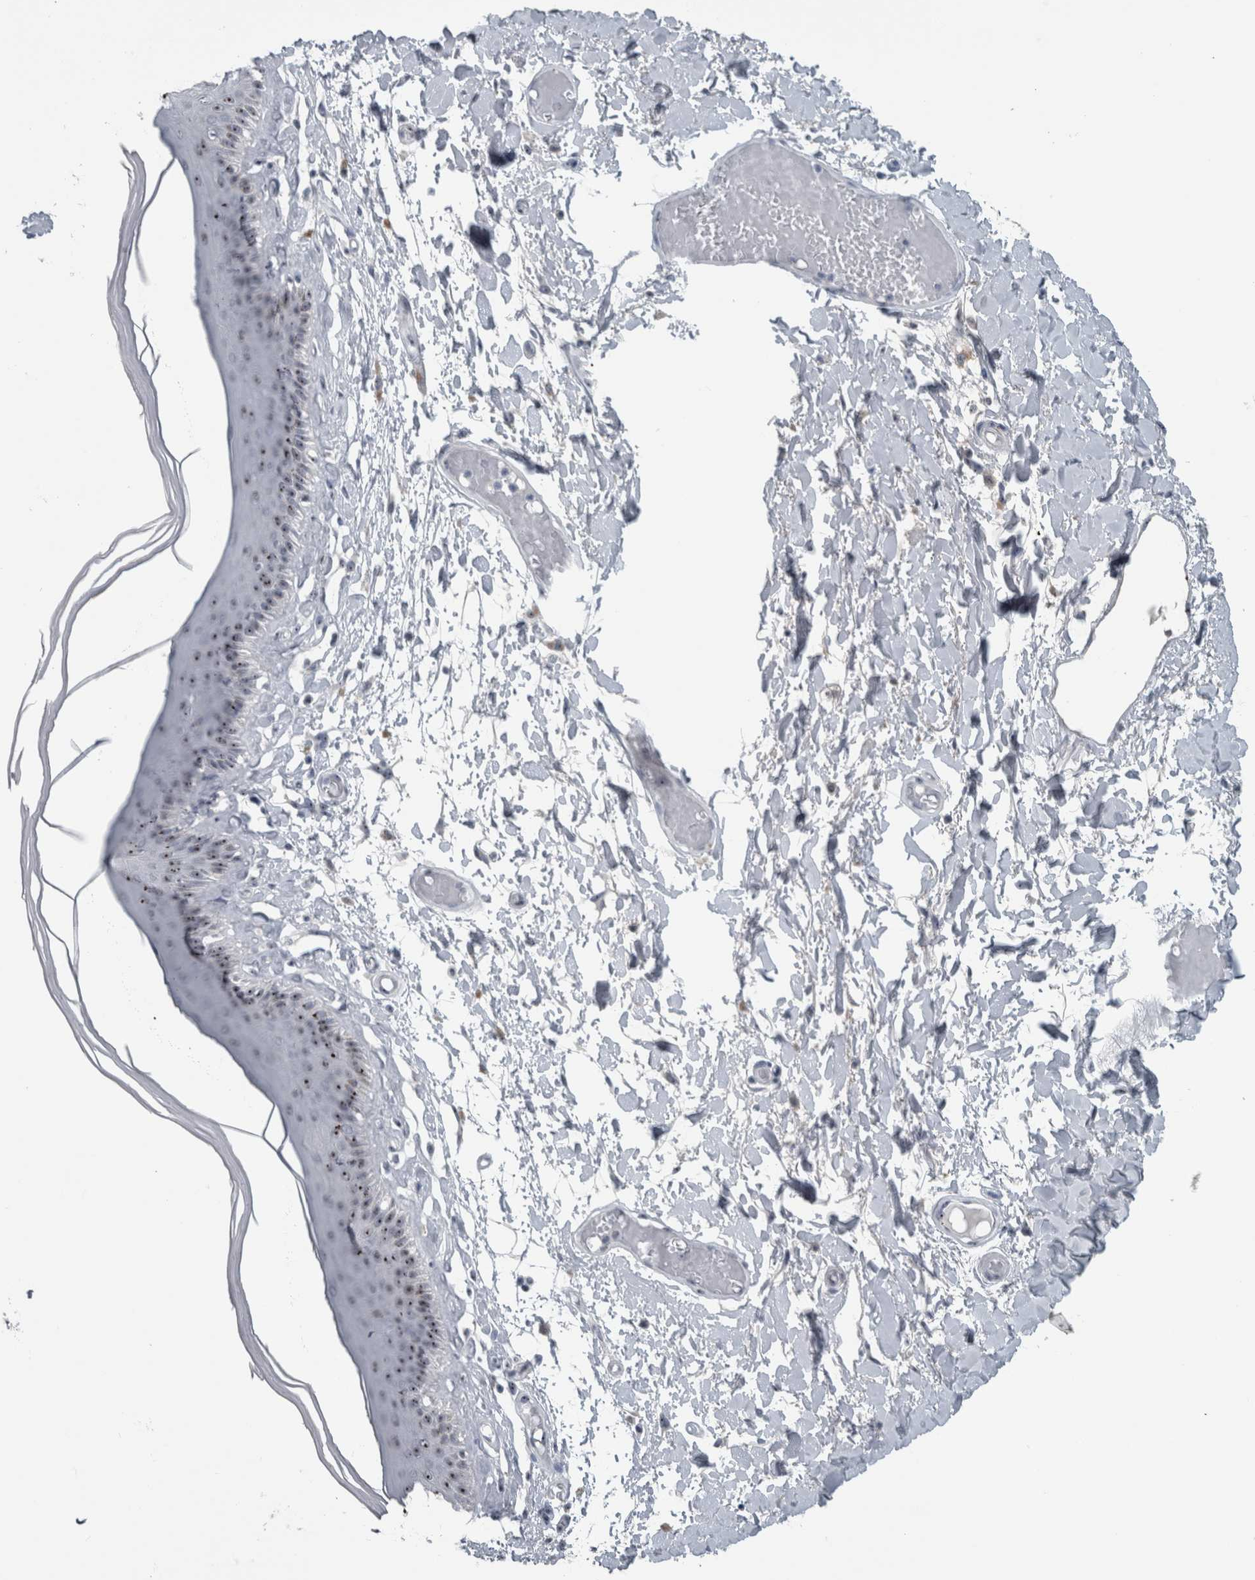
{"staining": {"intensity": "strong", "quantity": ">75%", "location": "nuclear"}, "tissue": "skin", "cell_type": "Epidermal cells", "image_type": "normal", "snomed": [{"axis": "morphology", "description": "Normal tissue, NOS"}, {"axis": "topography", "description": "Vulva"}], "caption": "IHC (DAB (3,3'-diaminobenzidine)) staining of unremarkable skin reveals strong nuclear protein expression in about >75% of epidermal cells.", "gene": "UTP6", "patient": {"sex": "female", "age": 73}}